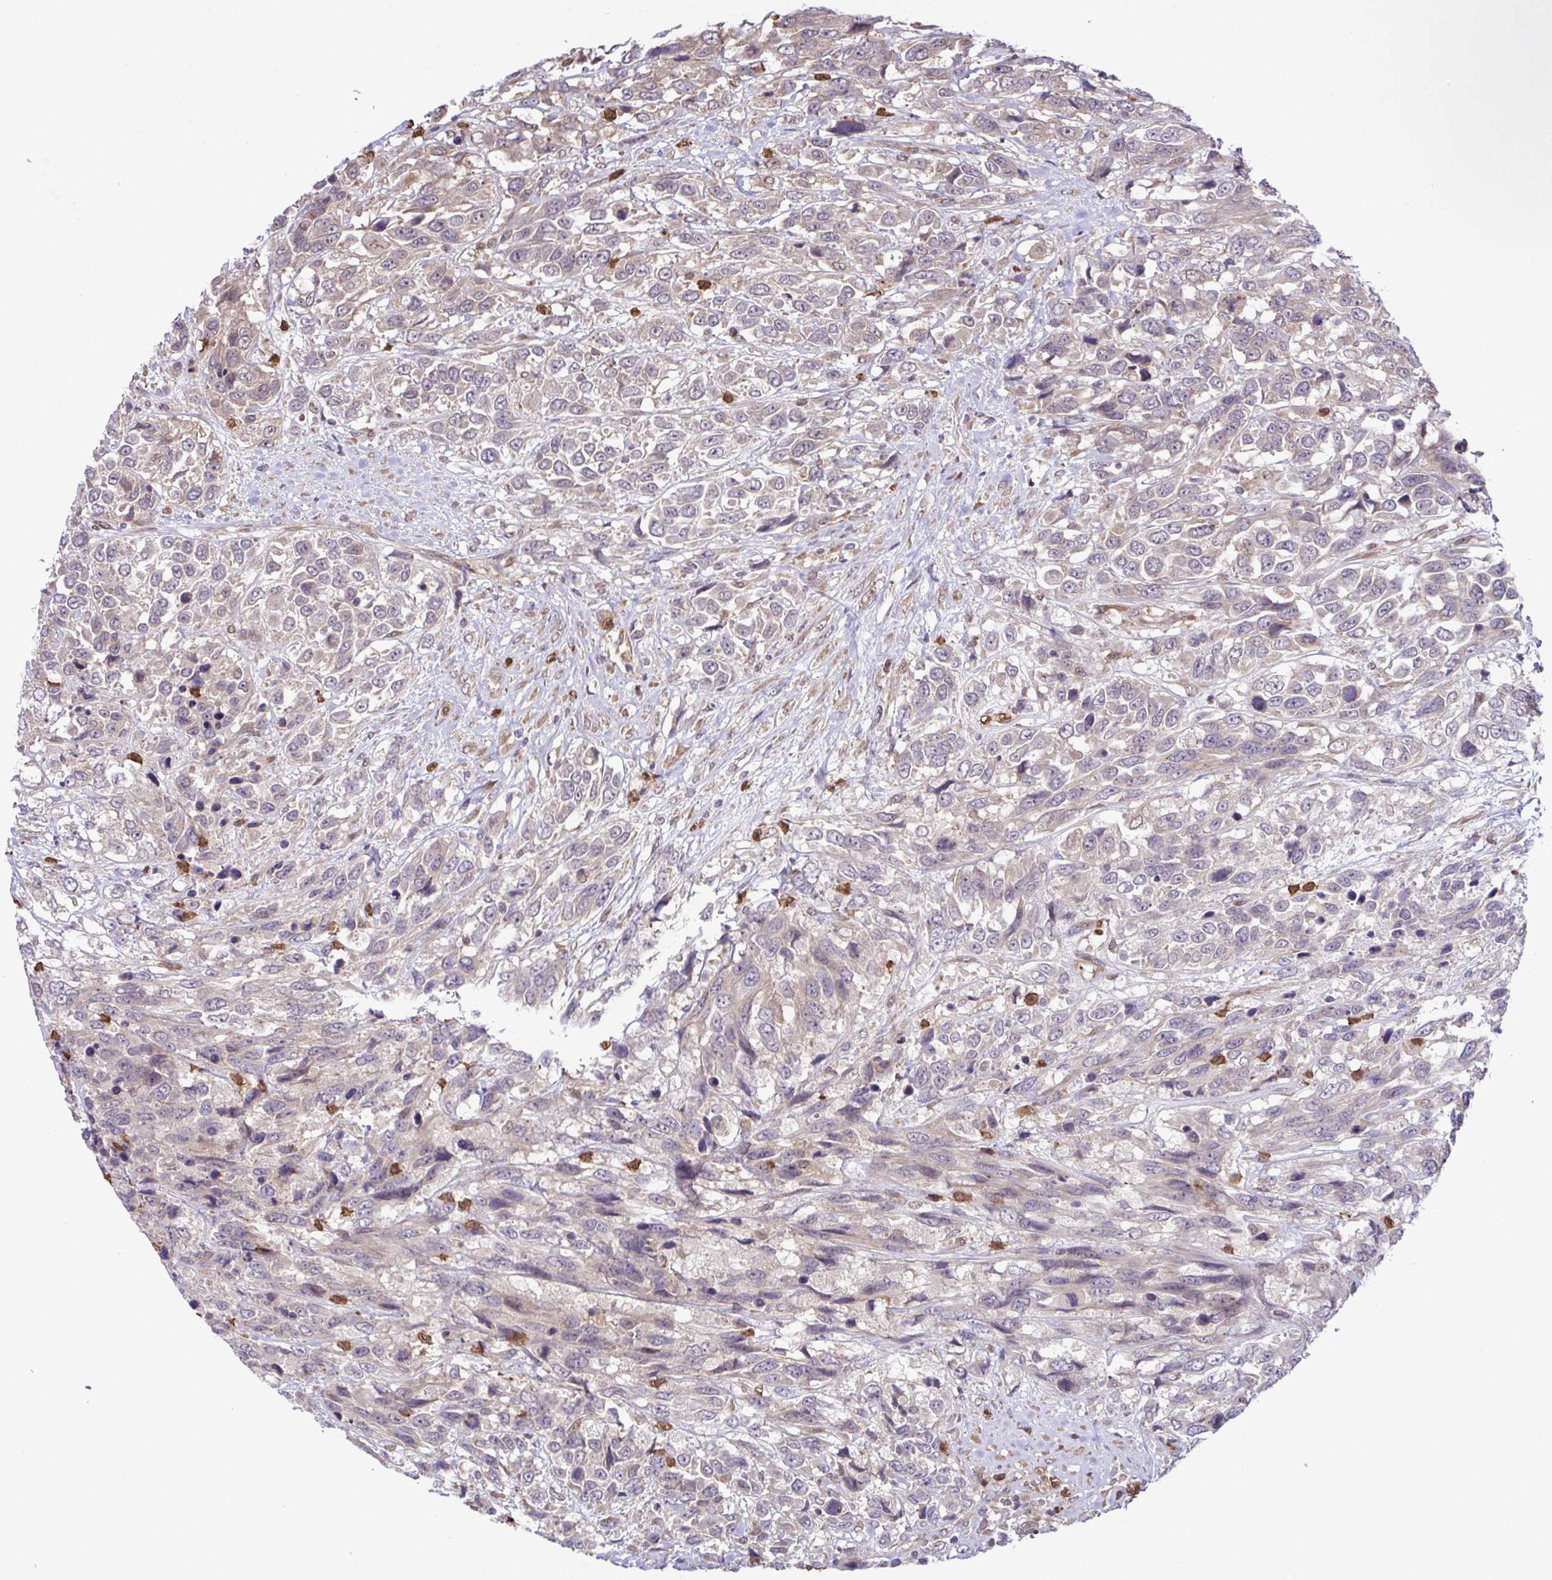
{"staining": {"intensity": "weak", "quantity": "25%-75%", "location": "cytoplasmic/membranous"}, "tissue": "urothelial cancer", "cell_type": "Tumor cells", "image_type": "cancer", "snomed": [{"axis": "morphology", "description": "Urothelial carcinoma, High grade"}, {"axis": "topography", "description": "Urinary bladder"}], "caption": "Immunohistochemistry of urothelial carcinoma (high-grade) reveals low levels of weak cytoplasmic/membranous staining in about 25%-75% of tumor cells. (Brightfield microscopy of DAB IHC at high magnification).", "gene": "CMPK1", "patient": {"sex": "female", "age": 70}}